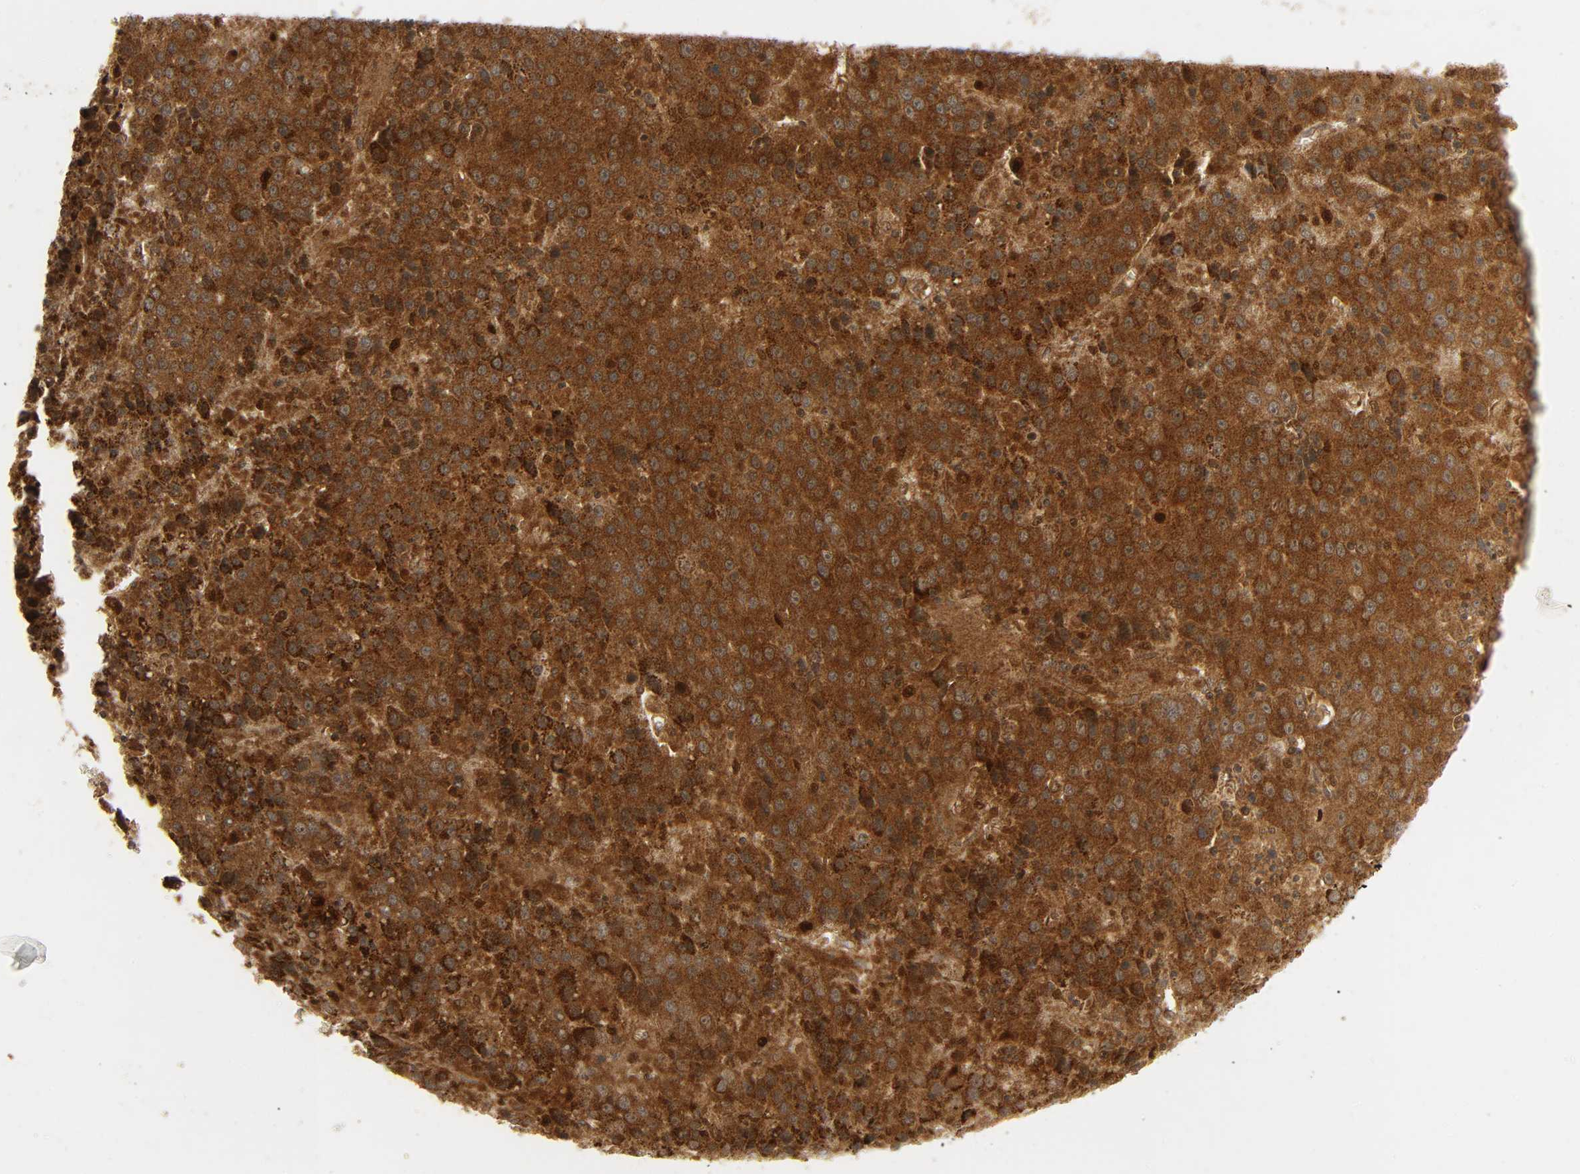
{"staining": {"intensity": "strong", "quantity": ">75%", "location": "cytoplasmic/membranous"}, "tissue": "liver cancer", "cell_type": "Tumor cells", "image_type": "cancer", "snomed": [{"axis": "morphology", "description": "Carcinoma, Hepatocellular, NOS"}, {"axis": "topography", "description": "Liver"}], "caption": "Immunohistochemical staining of liver hepatocellular carcinoma reveals high levels of strong cytoplasmic/membranous positivity in about >75% of tumor cells.", "gene": "CHUK", "patient": {"sex": "female", "age": 53}}